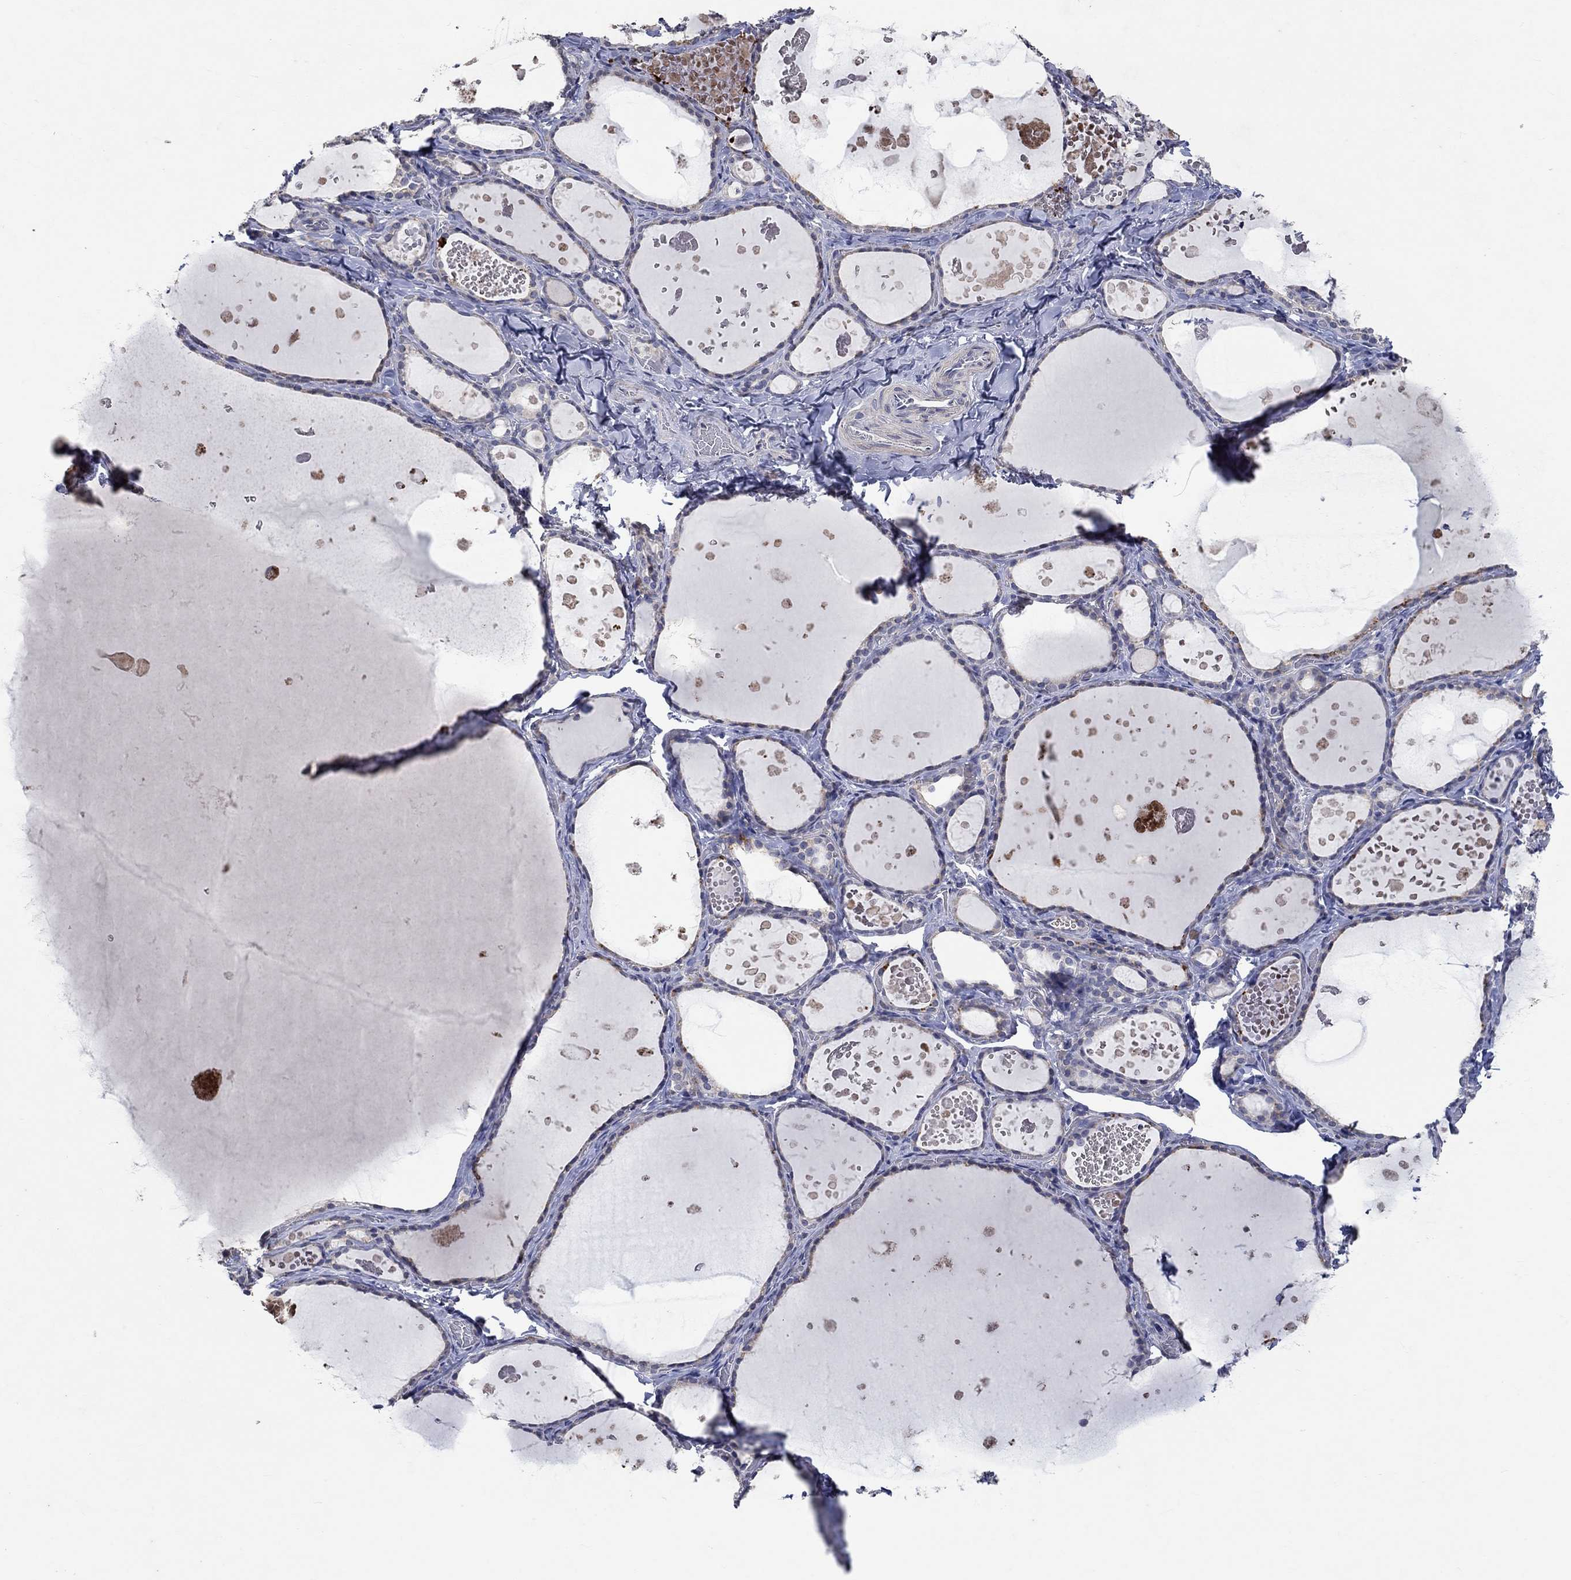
{"staining": {"intensity": "negative", "quantity": "none", "location": "none"}, "tissue": "thyroid gland", "cell_type": "Glandular cells", "image_type": "normal", "snomed": [{"axis": "morphology", "description": "Normal tissue, NOS"}, {"axis": "topography", "description": "Thyroid gland"}], "caption": "High power microscopy photomicrograph of an IHC photomicrograph of unremarkable thyroid gland, revealing no significant positivity in glandular cells.", "gene": "TMEM169", "patient": {"sex": "female", "age": 56}}